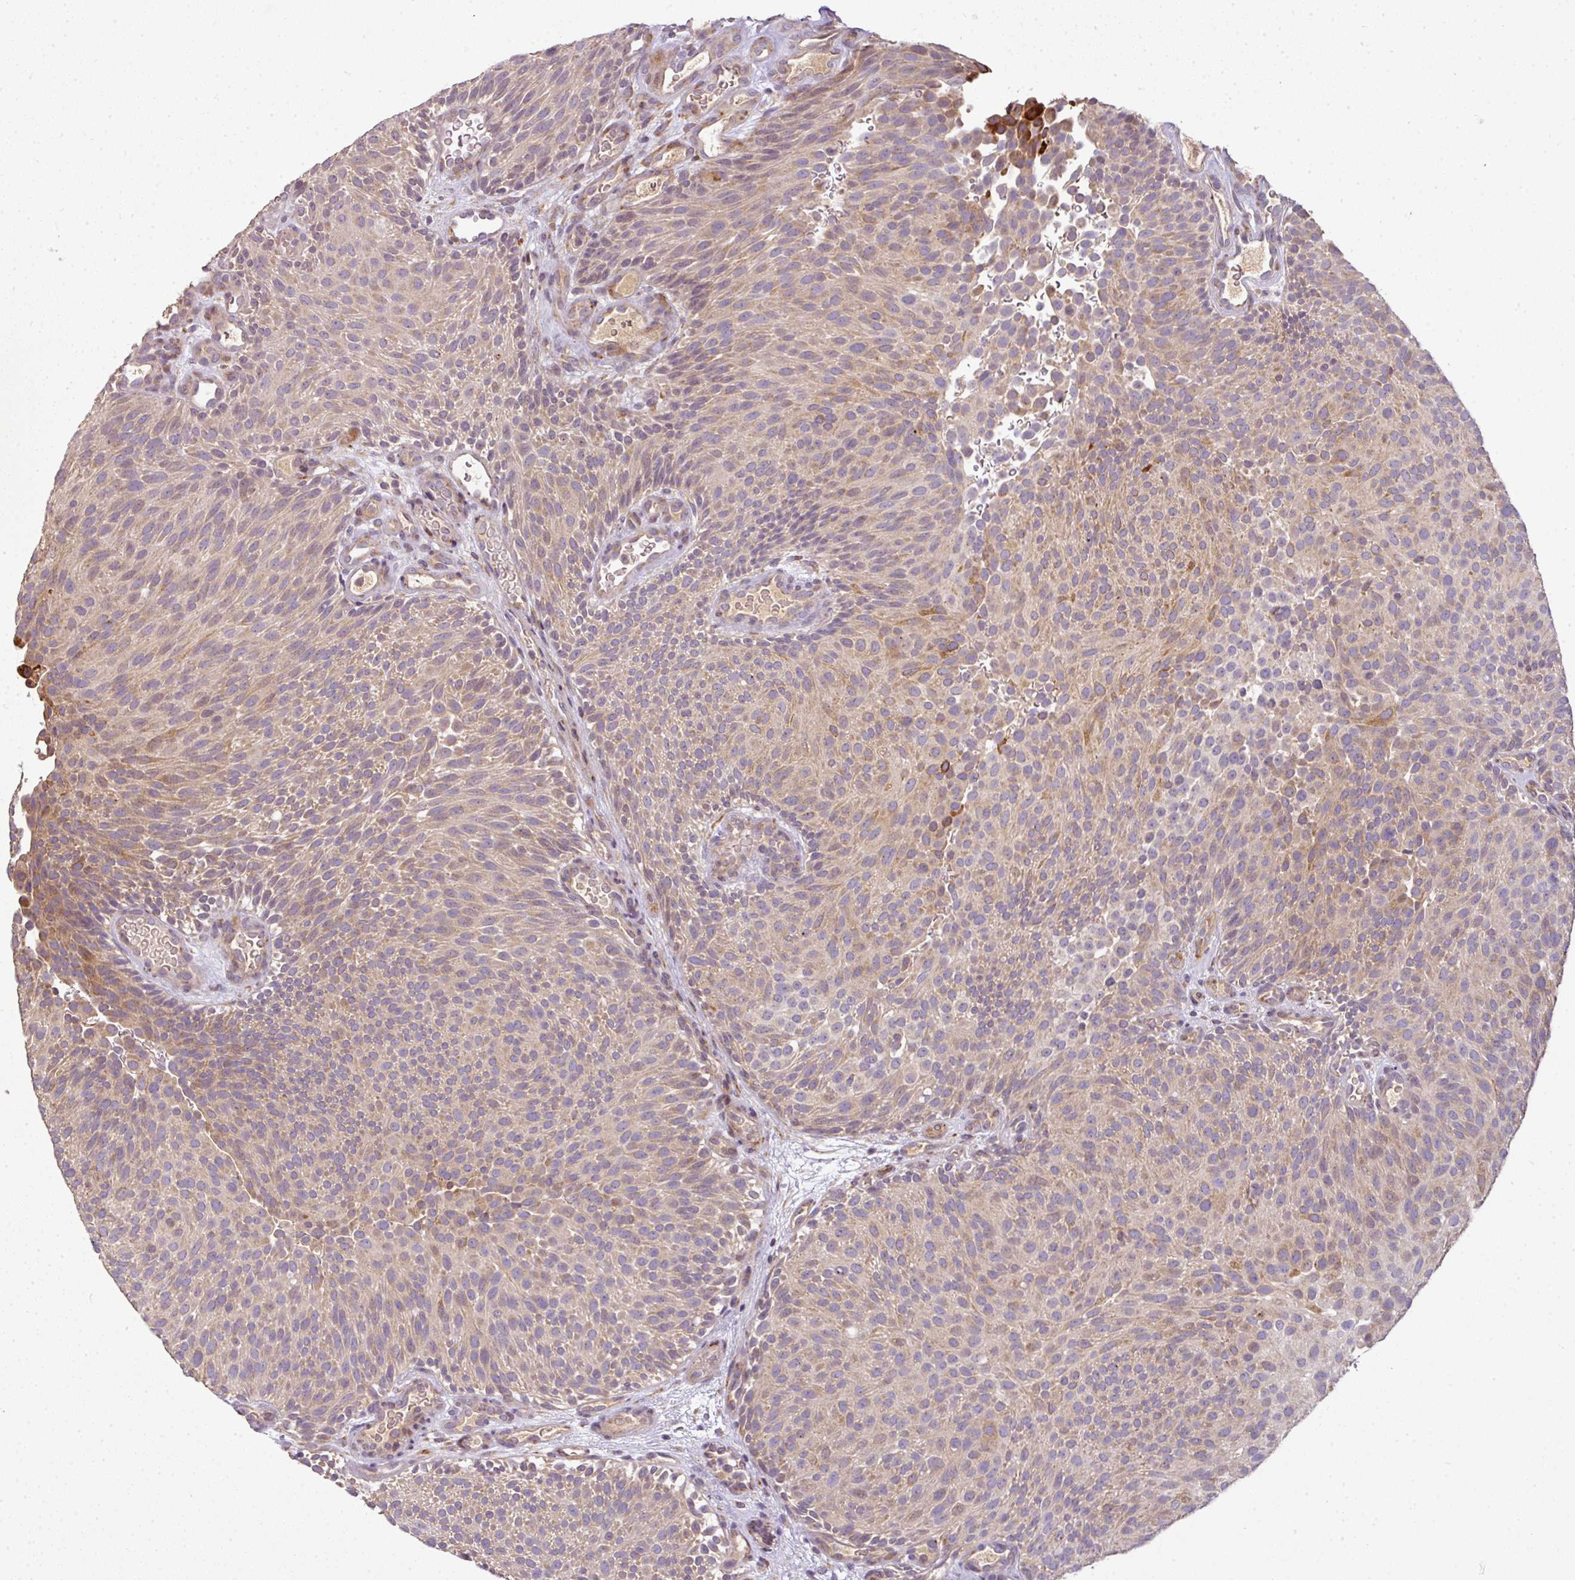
{"staining": {"intensity": "moderate", "quantity": "<25%", "location": "cytoplasmic/membranous"}, "tissue": "urothelial cancer", "cell_type": "Tumor cells", "image_type": "cancer", "snomed": [{"axis": "morphology", "description": "Urothelial carcinoma, Low grade"}, {"axis": "topography", "description": "Urinary bladder"}], "caption": "Urothelial cancer tissue demonstrates moderate cytoplasmic/membranous expression in about <25% of tumor cells, visualized by immunohistochemistry.", "gene": "SPCS3", "patient": {"sex": "male", "age": 78}}